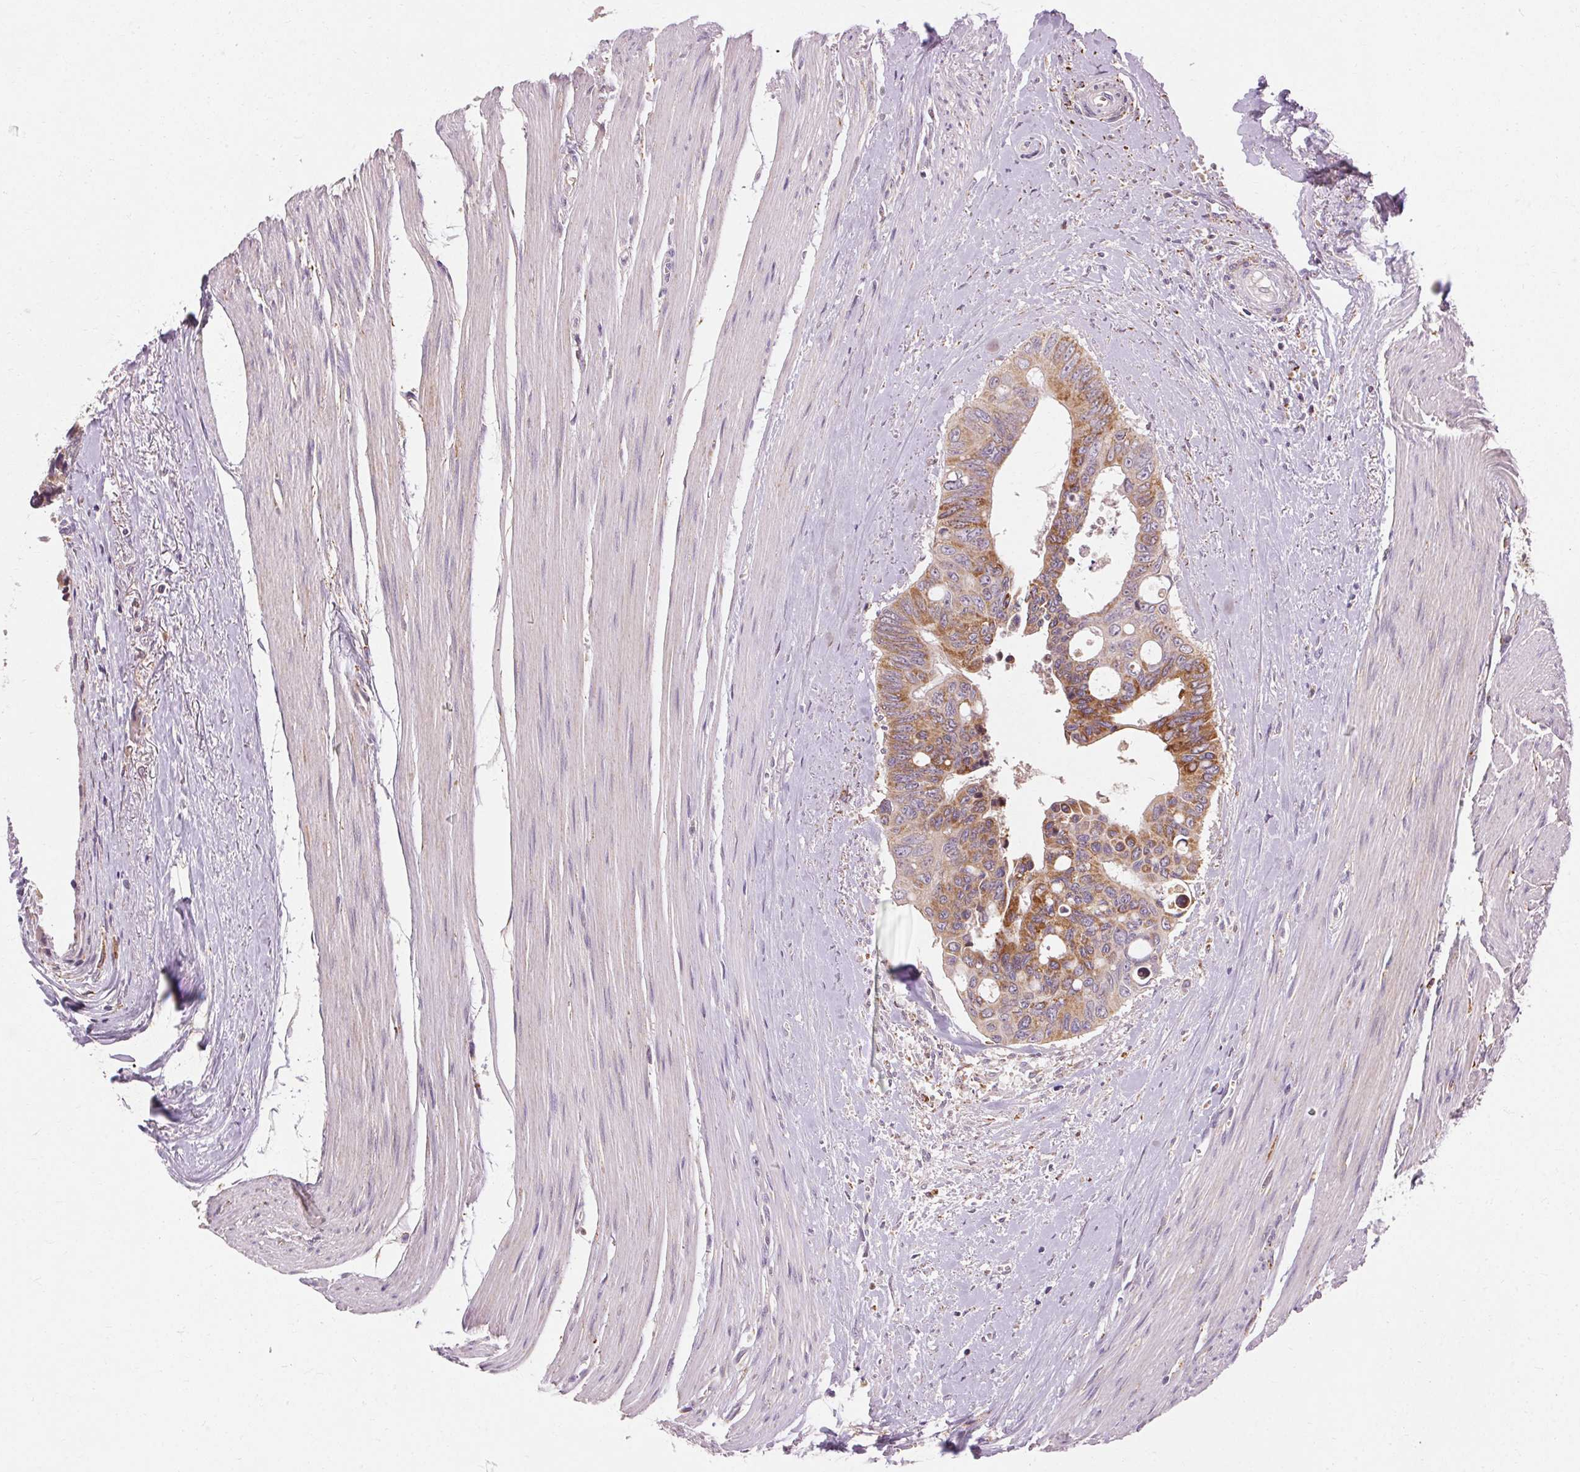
{"staining": {"intensity": "moderate", "quantity": ">75%", "location": "cytoplasmic/membranous"}, "tissue": "colorectal cancer", "cell_type": "Tumor cells", "image_type": "cancer", "snomed": [{"axis": "morphology", "description": "Adenocarcinoma, NOS"}, {"axis": "topography", "description": "Rectum"}], "caption": "This is an image of immunohistochemistry (IHC) staining of colorectal cancer, which shows moderate staining in the cytoplasmic/membranous of tumor cells.", "gene": "REP15", "patient": {"sex": "male", "age": 76}}